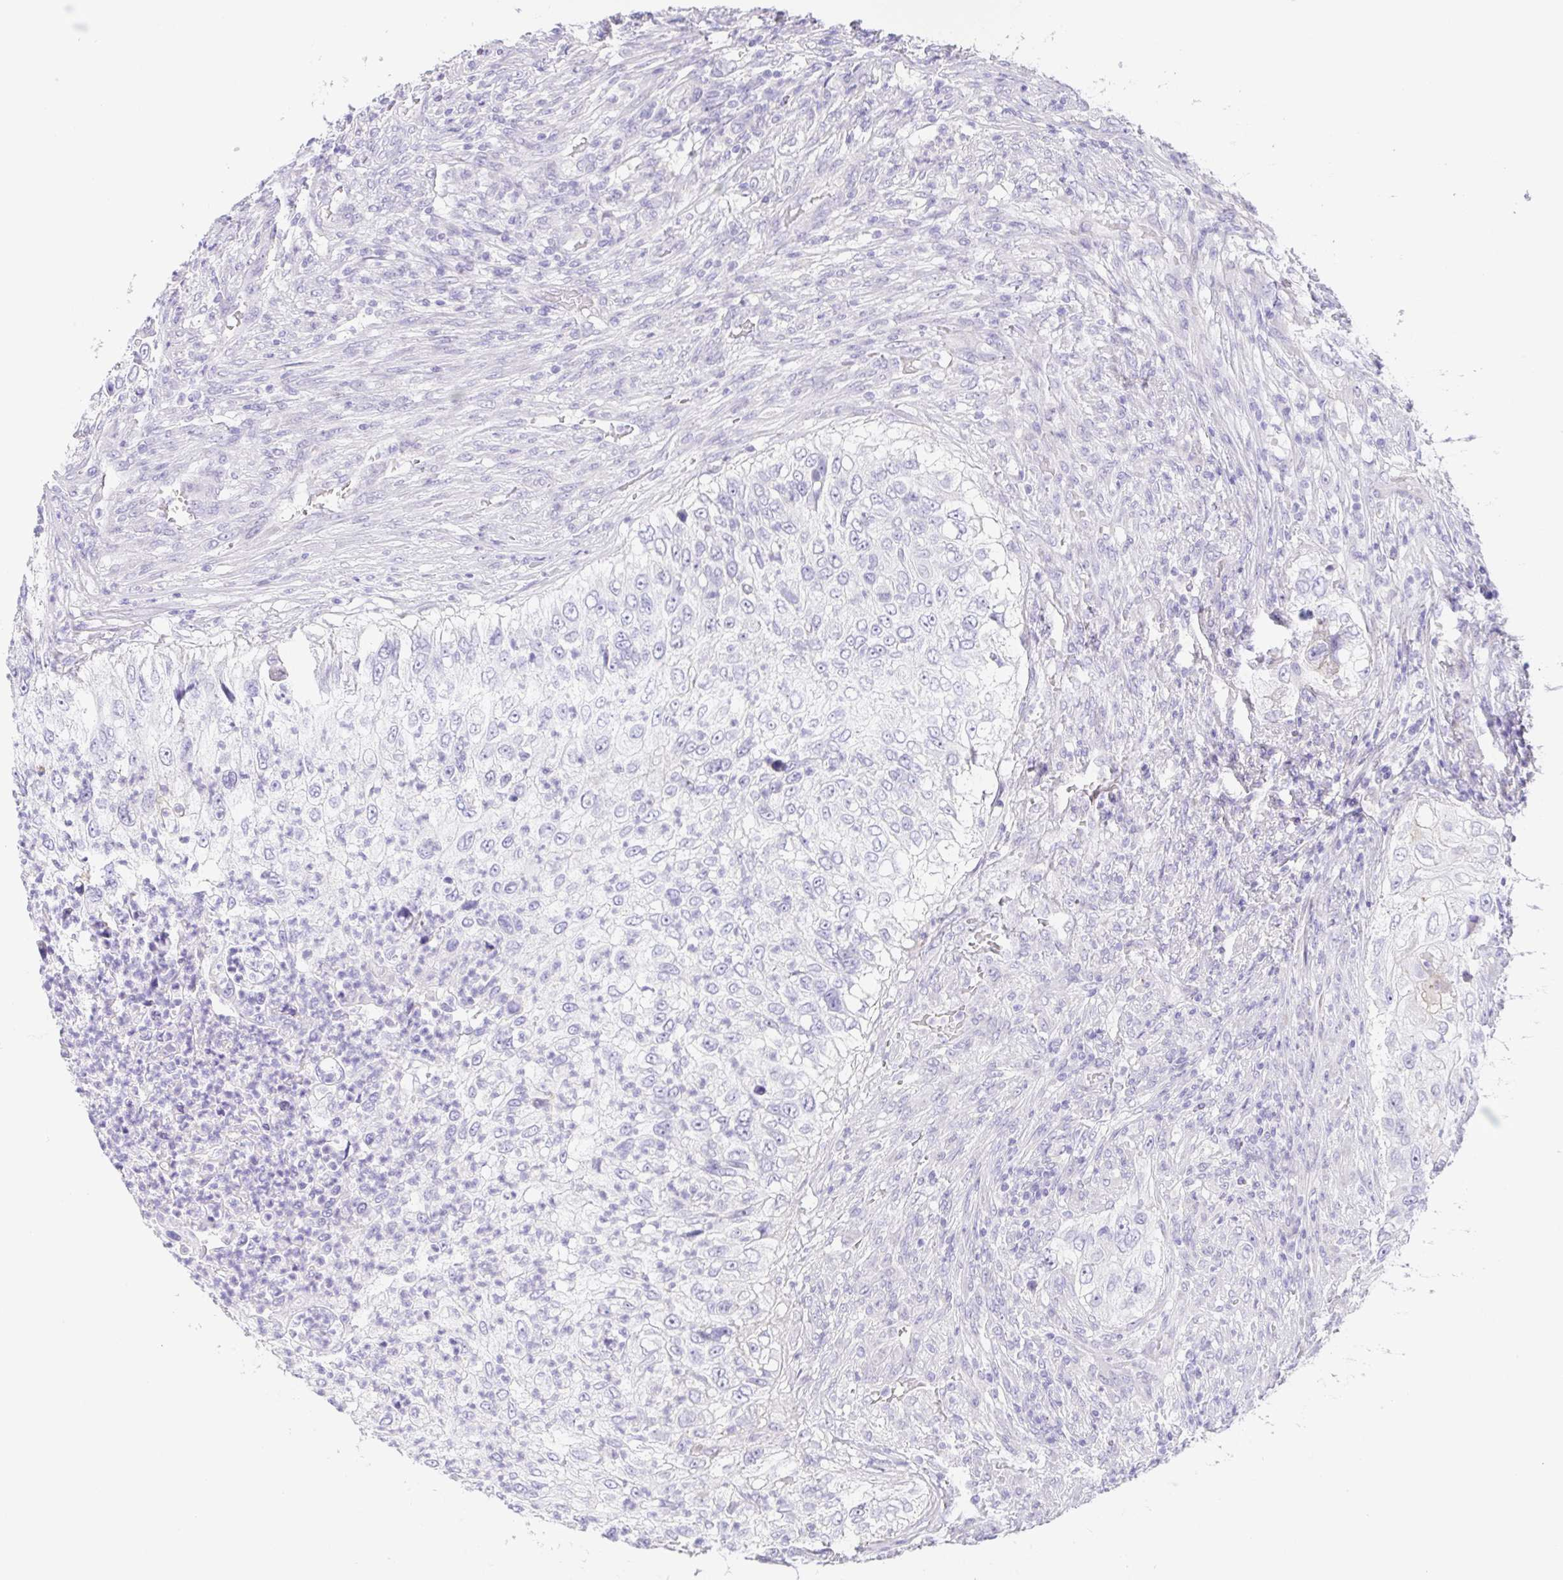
{"staining": {"intensity": "negative", "quantity": "none", "location": "none"}, "tissue": "urothelial cancer", "cell_type": "Tumor cells", "image_type": "cancer", "snomed": [{"axis": "morphology", "description": "Urothelial carcinoma, High grade"}, {"axis": "topography", "description": "Urinary bladder"}], "caption": "Immunohistochemical staining of high-grade urothelial carcinoma displays no significant staining in tumor cells.", "gene": "HAPLN2", "patient": {"sex": "female", "age": 60}}